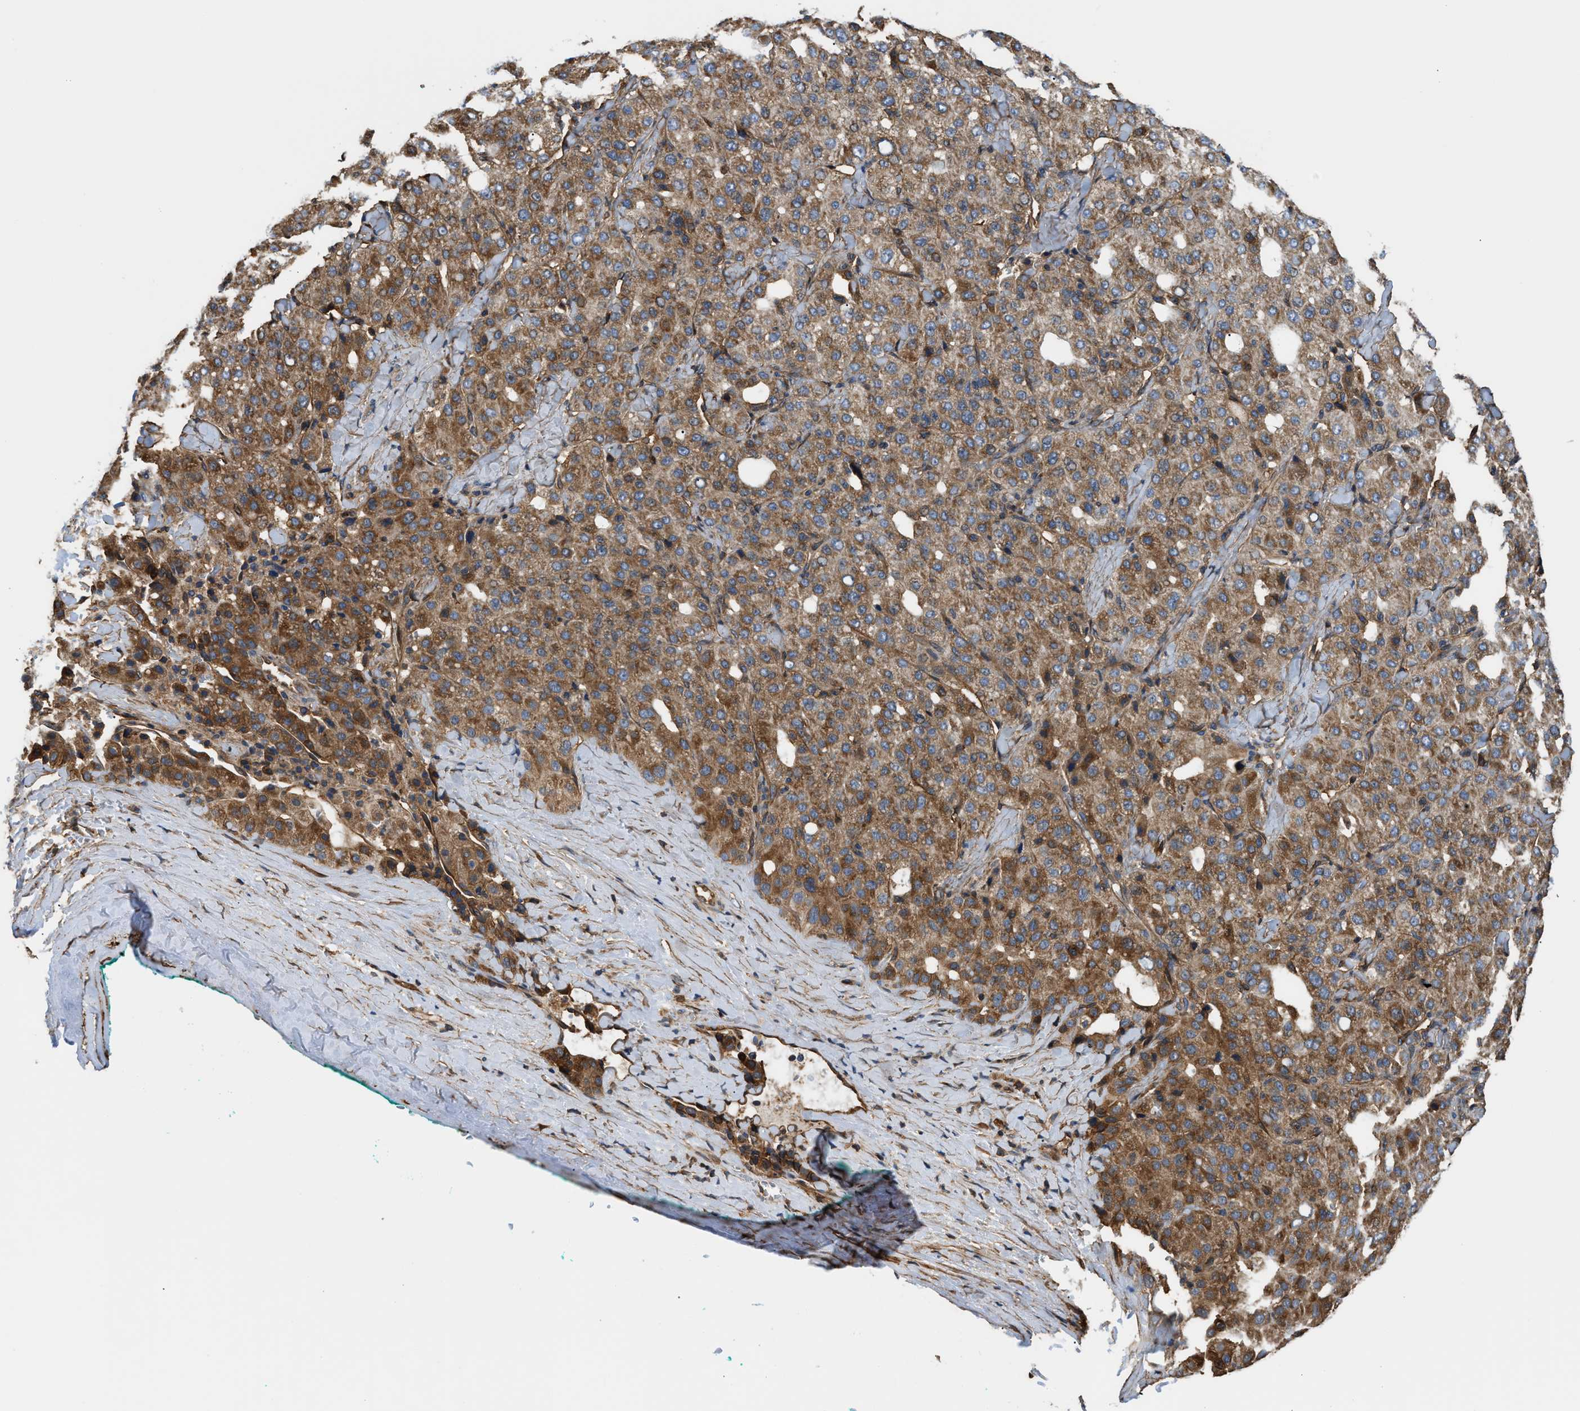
{"staining": {"intensity": "strong", "quantity": ">75%", "location": "cytoplasmic/membranous"}, "tissue": "liver cancer", "cell_type": "Tumor cells", "image_type": "cancer", "snomed": [{"axis": "morphology", "description": "Carcinoma, Hepatocellular, NOS"}, {"axis": "topography", "description": "Liver"}], "caption": "IHC (DAB (3,3'-diaminobenzidine)) staining of human liver cancer reveals strong cytoplasmic/membranous protein positivity in about >75% of tumor cells.", "gene": "DDHD2", "patient": {"sex": "male", "age": 65}}